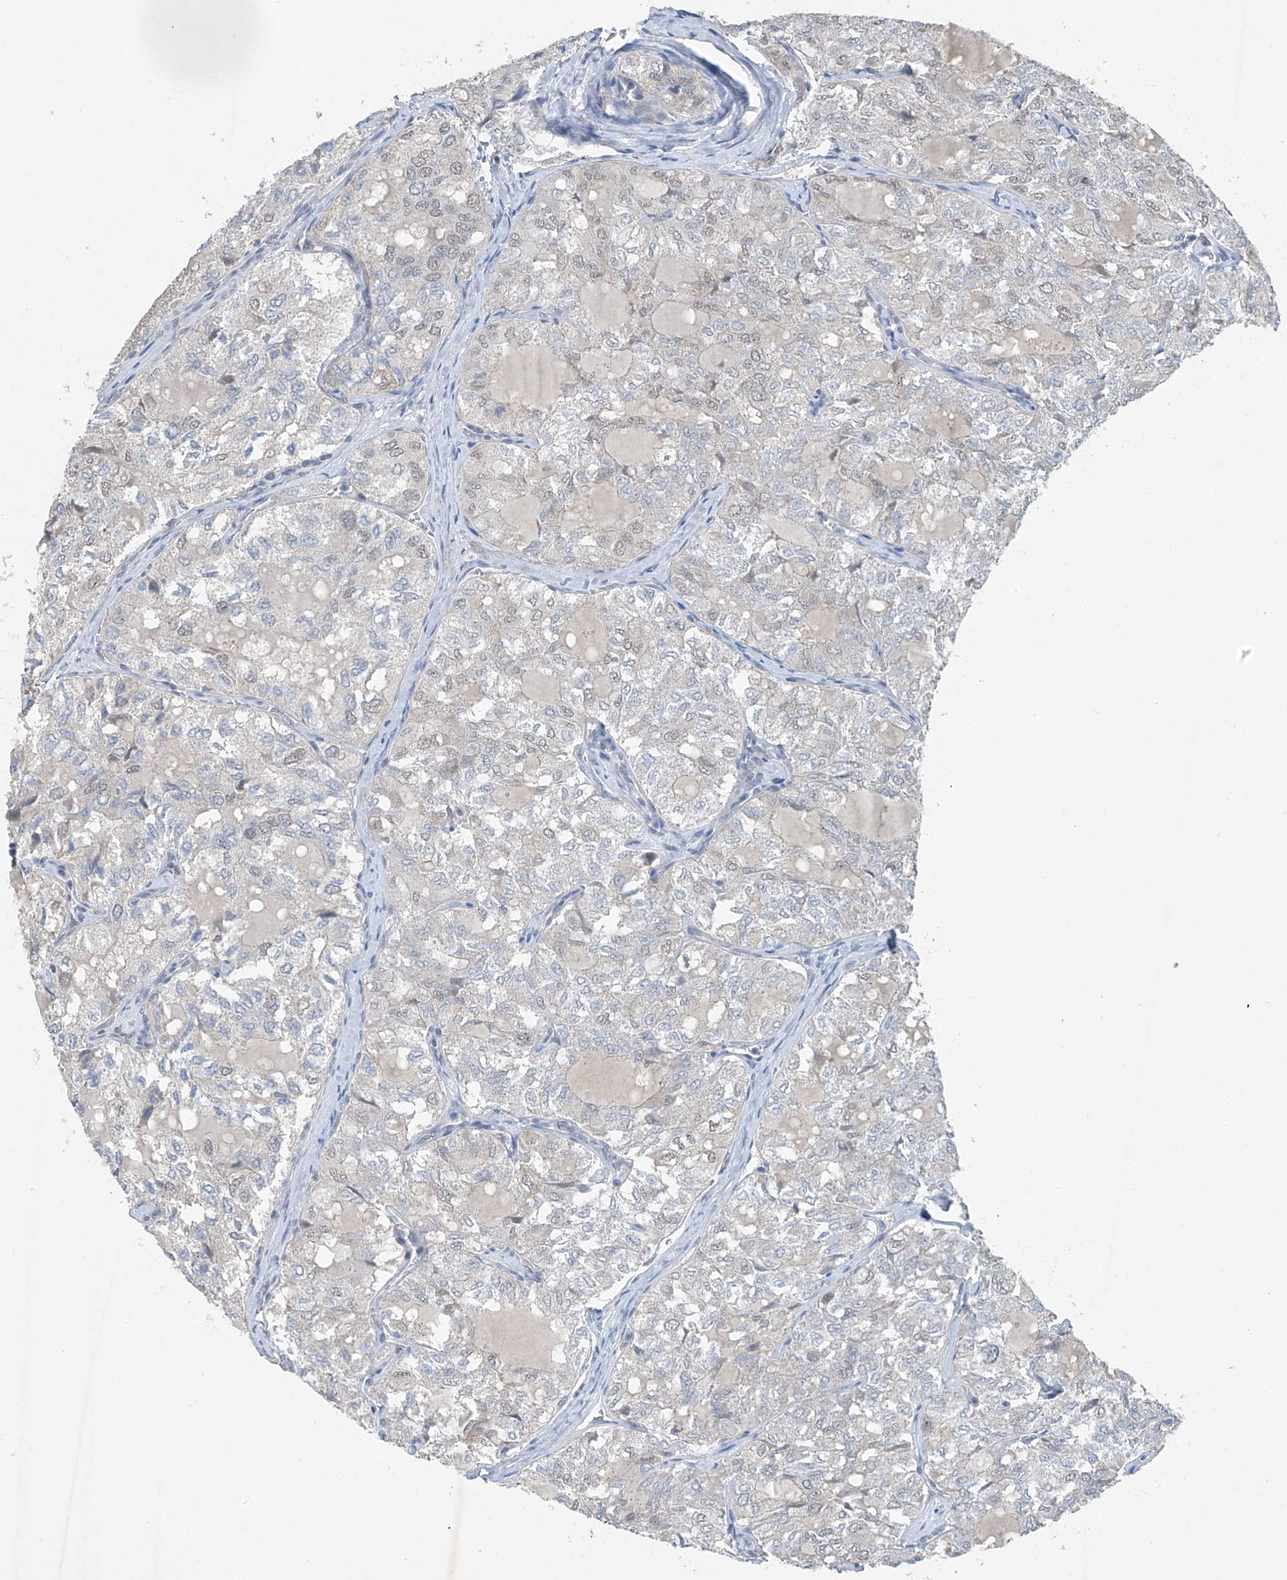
{"staining": {"intensity": "negative", "quantity": "none", "location": "none"}, "tissue": "thyroid cancer", "cell_type": "Tumor cells", "image_type": "cancer", "snomed": [{"axis": "morphology", "description": "Follicular adenoma carcinoma, NOS"}, {"axis": "topography", "description": "Thyroid gland"}], "caption": "Human thyroid follicular adenoma carcinoma stained for a protein using IHC shows no expression in tumor cells.", "gene": "TAF8", "patient": {"sex": "male", "age": 75}}